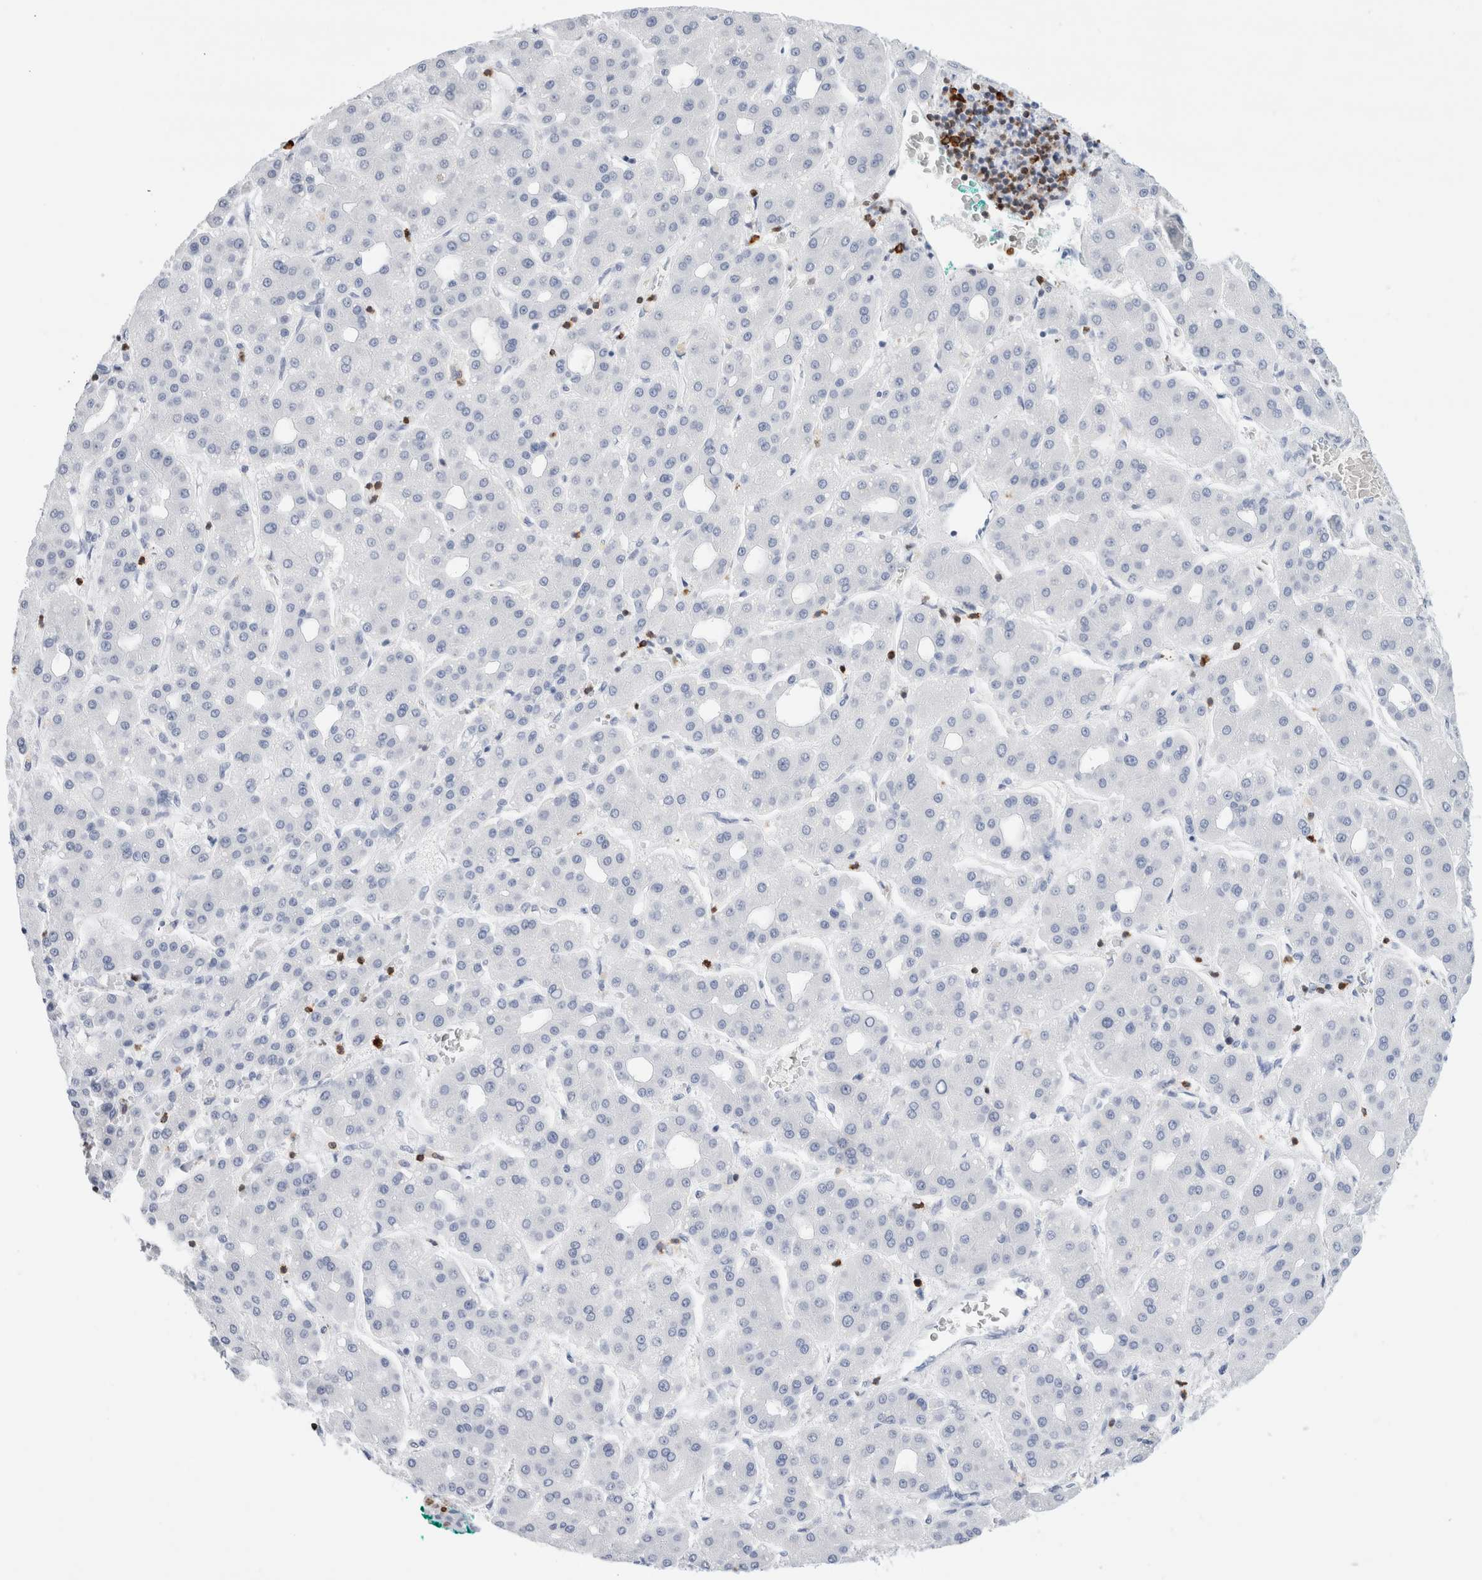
{"staining": {"intensity": "negative", "quantity": "none", "location": "none"}, "tissue": "liver cancer", "cell_type": "Tumor cells", "image_type": "cancer", "snomed": [{"axis": "morphology", "description": "Carcinoma, Hepatocellular, NOS"}, {"axis": "topography", "description": "Liver"}], "caption": "The photomicrograph exhibits no significant staining in tumor cells of liver hepatocellular carcinoma. (DAB (3,3'-diaminobenzidine) IHC with hematoxylin counter stain).", "gene": "ALOX5AP", "patient": {"sex": "male", "age": 65}}